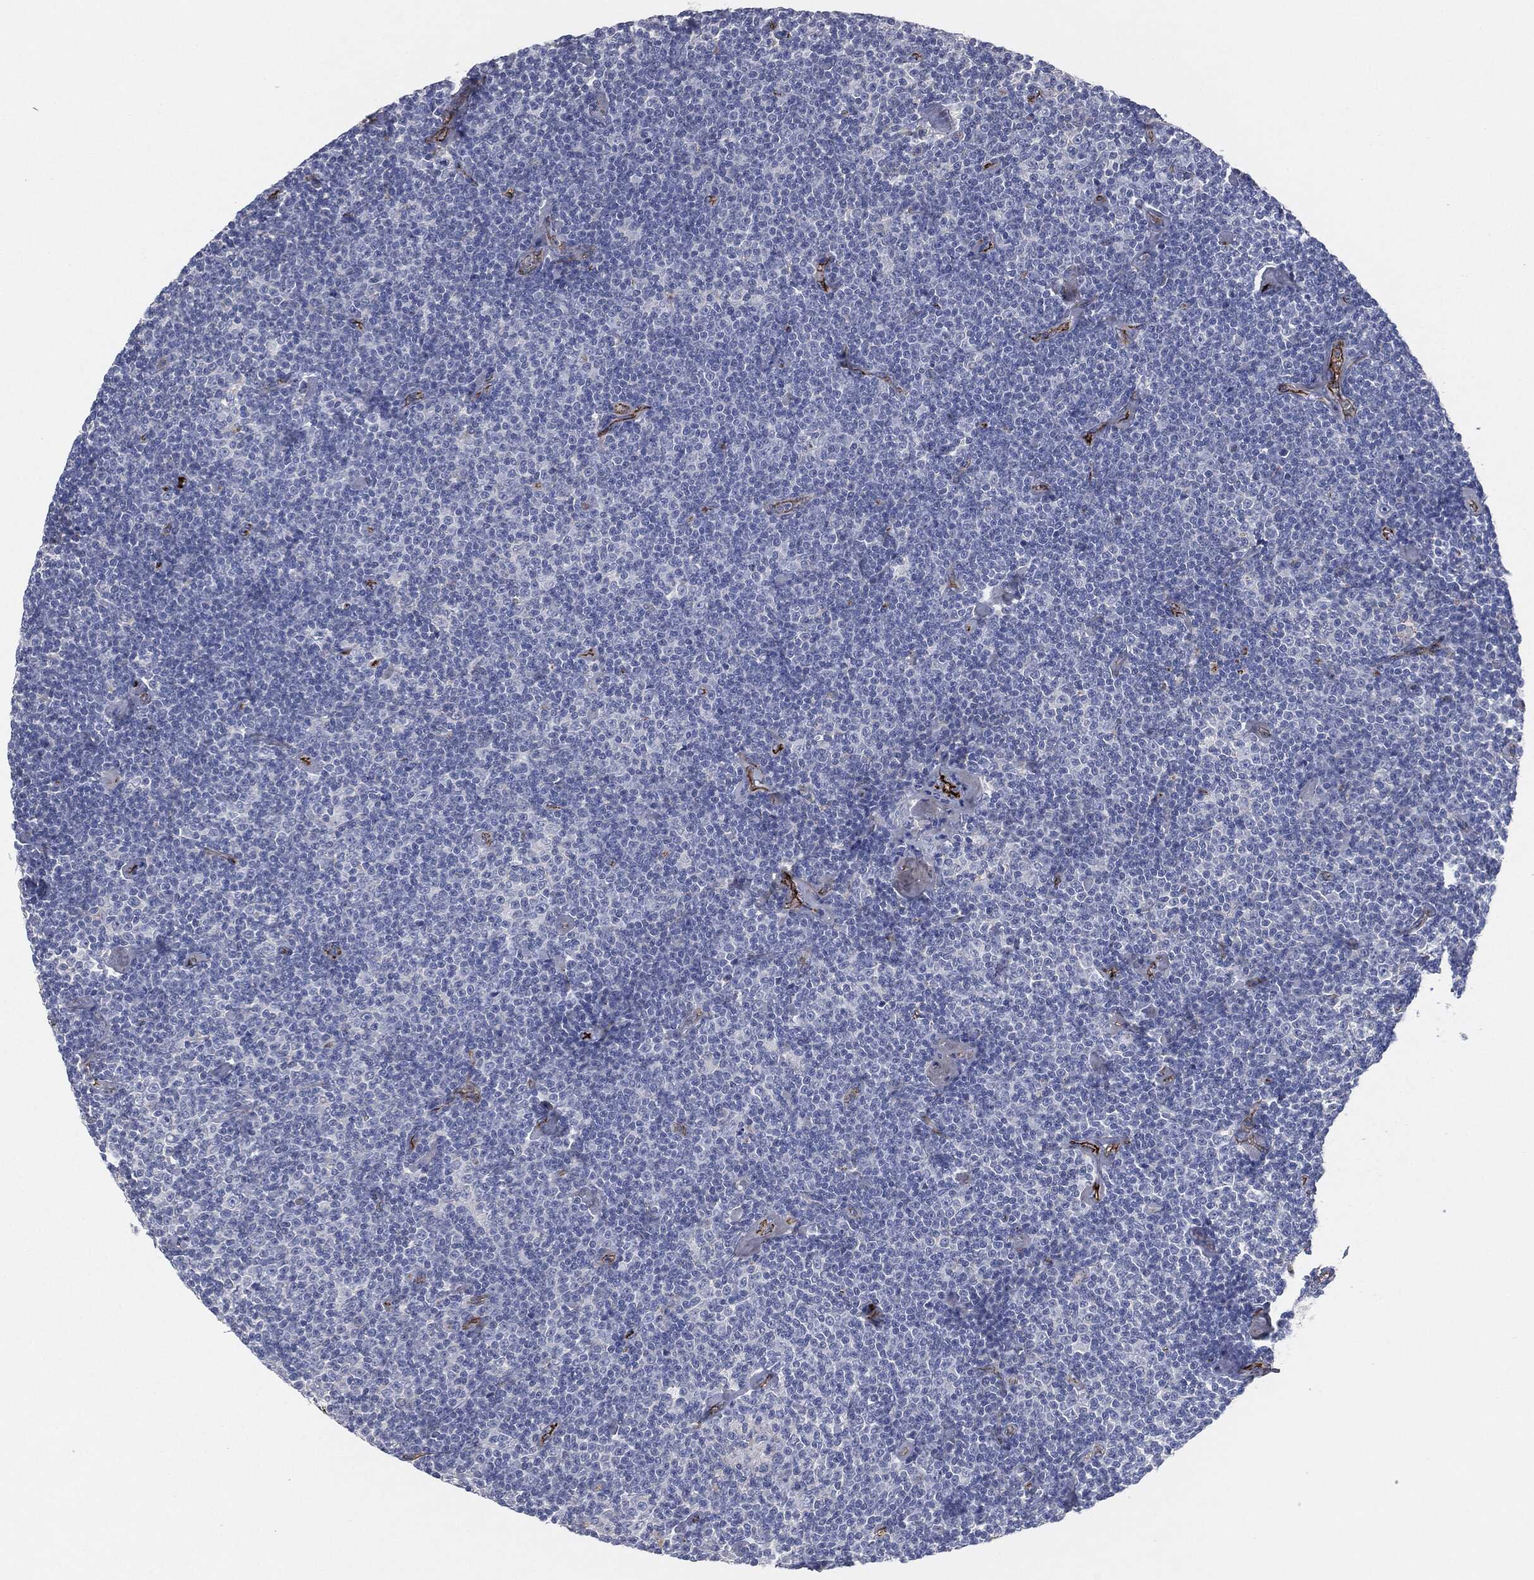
{"staining": {"intensity": "negative", "quantity": "none", "location": "none"}, "tissue": "lymphoma", "cell_type": "Tumor cells", "image_type": "cancer", "snomed": [{"axis": "morphology", "description": "Malignant lymphoma, non-Hodgkin's type, Low grade"}, {"axis": "topography", "description": "Lymph node"}], "caption": "The histopathology image displays no significant staining in tumor cells of lymphoma. (DAB immunohistochemistry with hematoxylin counter stain).", "gene": "APOB", "patient": {"sex": "male", "age": 81}}